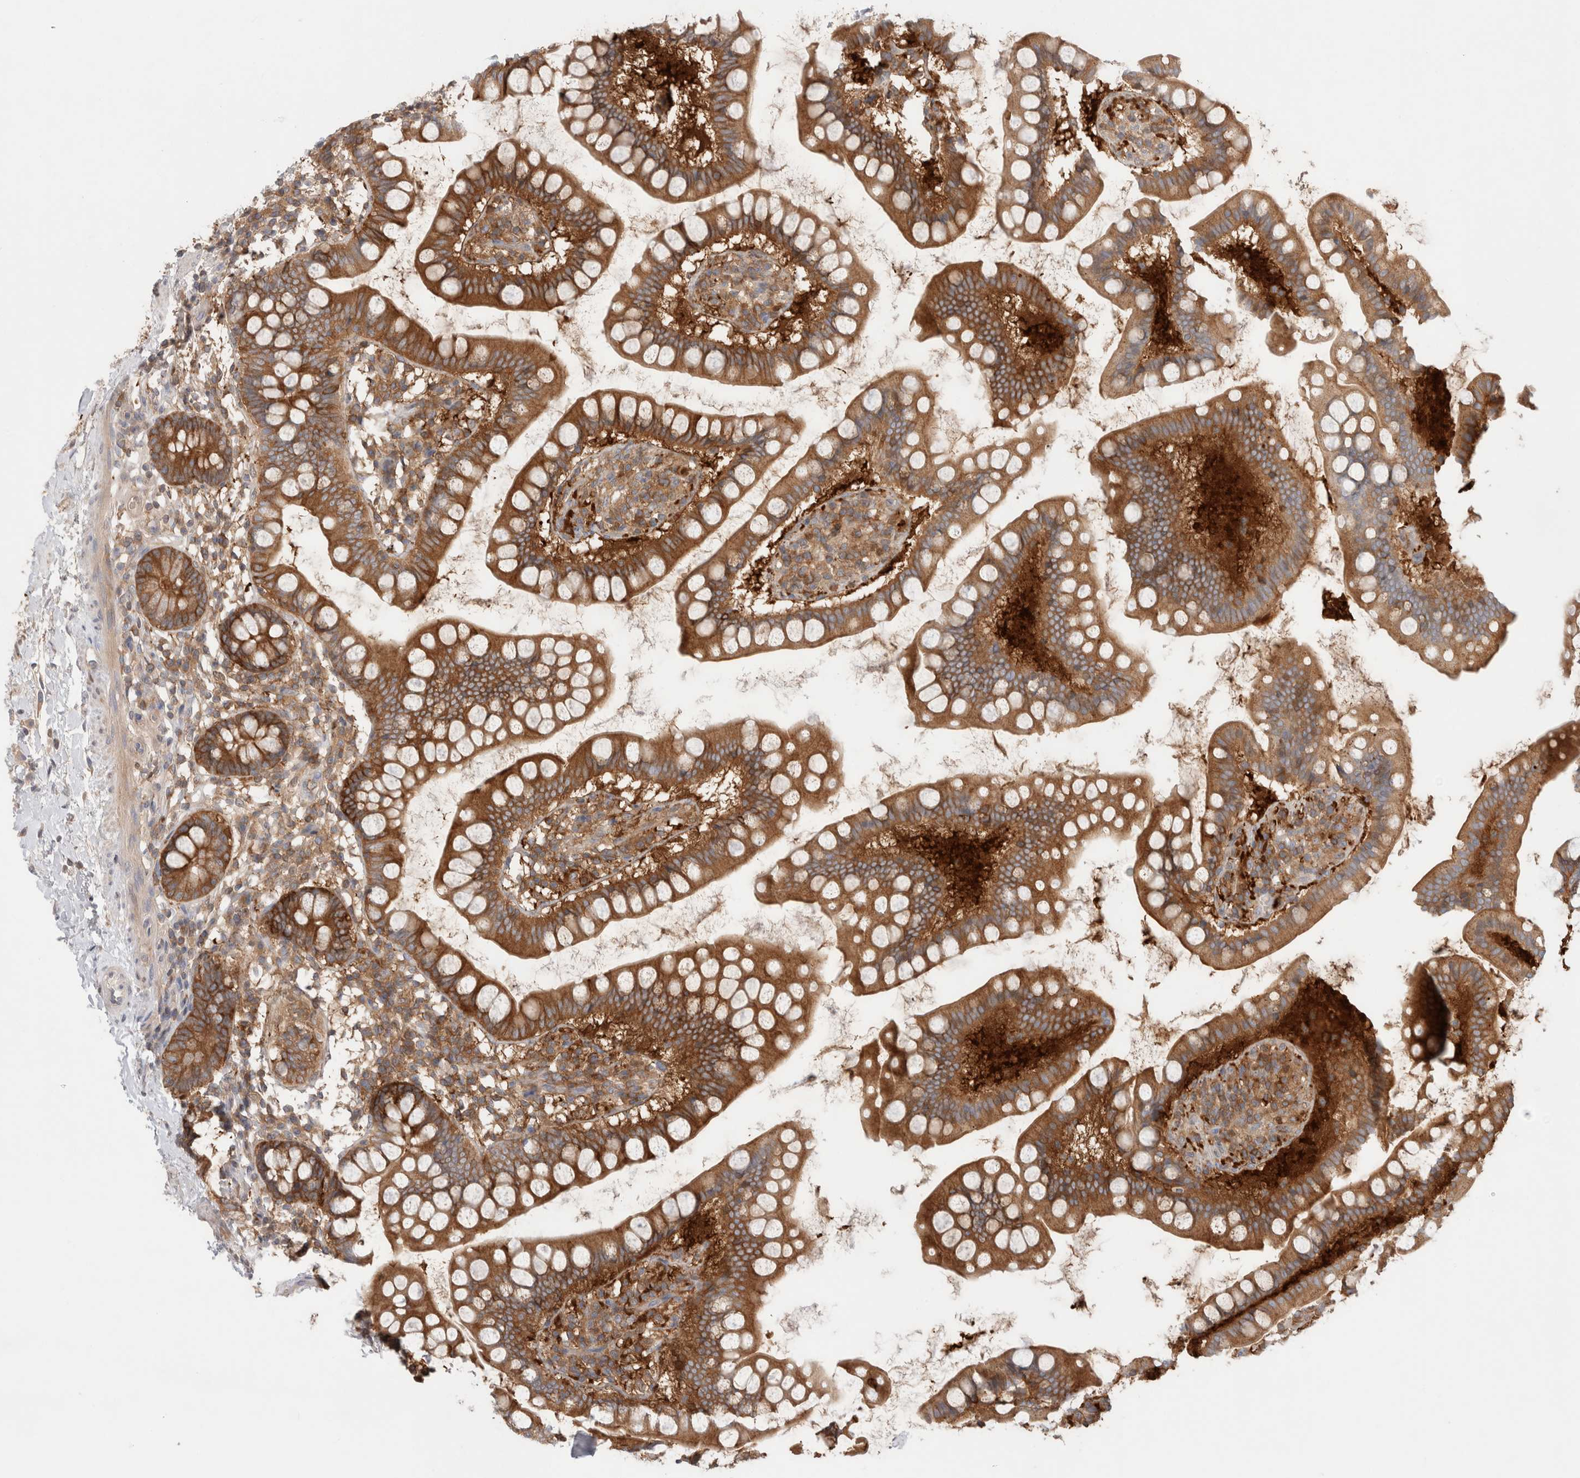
{"staining": {"intensity": "strong", "quantity": ">75%", "location": "cytoplasmic/membranous"}, "tissue": "small intestine", "cell_type": "Glandular cells", "image_type": "normal", "snomed": [{"axis": "morphology", "description": "Normal tissue, NOS"}, {"axis": "topography", "description": "Small intestine"}], "caption": "A brown stain labels strong cytoplasmic/membranous positivity of a protein in glandular cells of unremarkable small intestine. (Stains: DAB (3,3'-diaminobenzidine) in brown, nuclei in blue, Microscopy: brightfield microscopy at high magnification).", "gene": "KLHL14", "patient": {"sex": "female", "age": 84}}